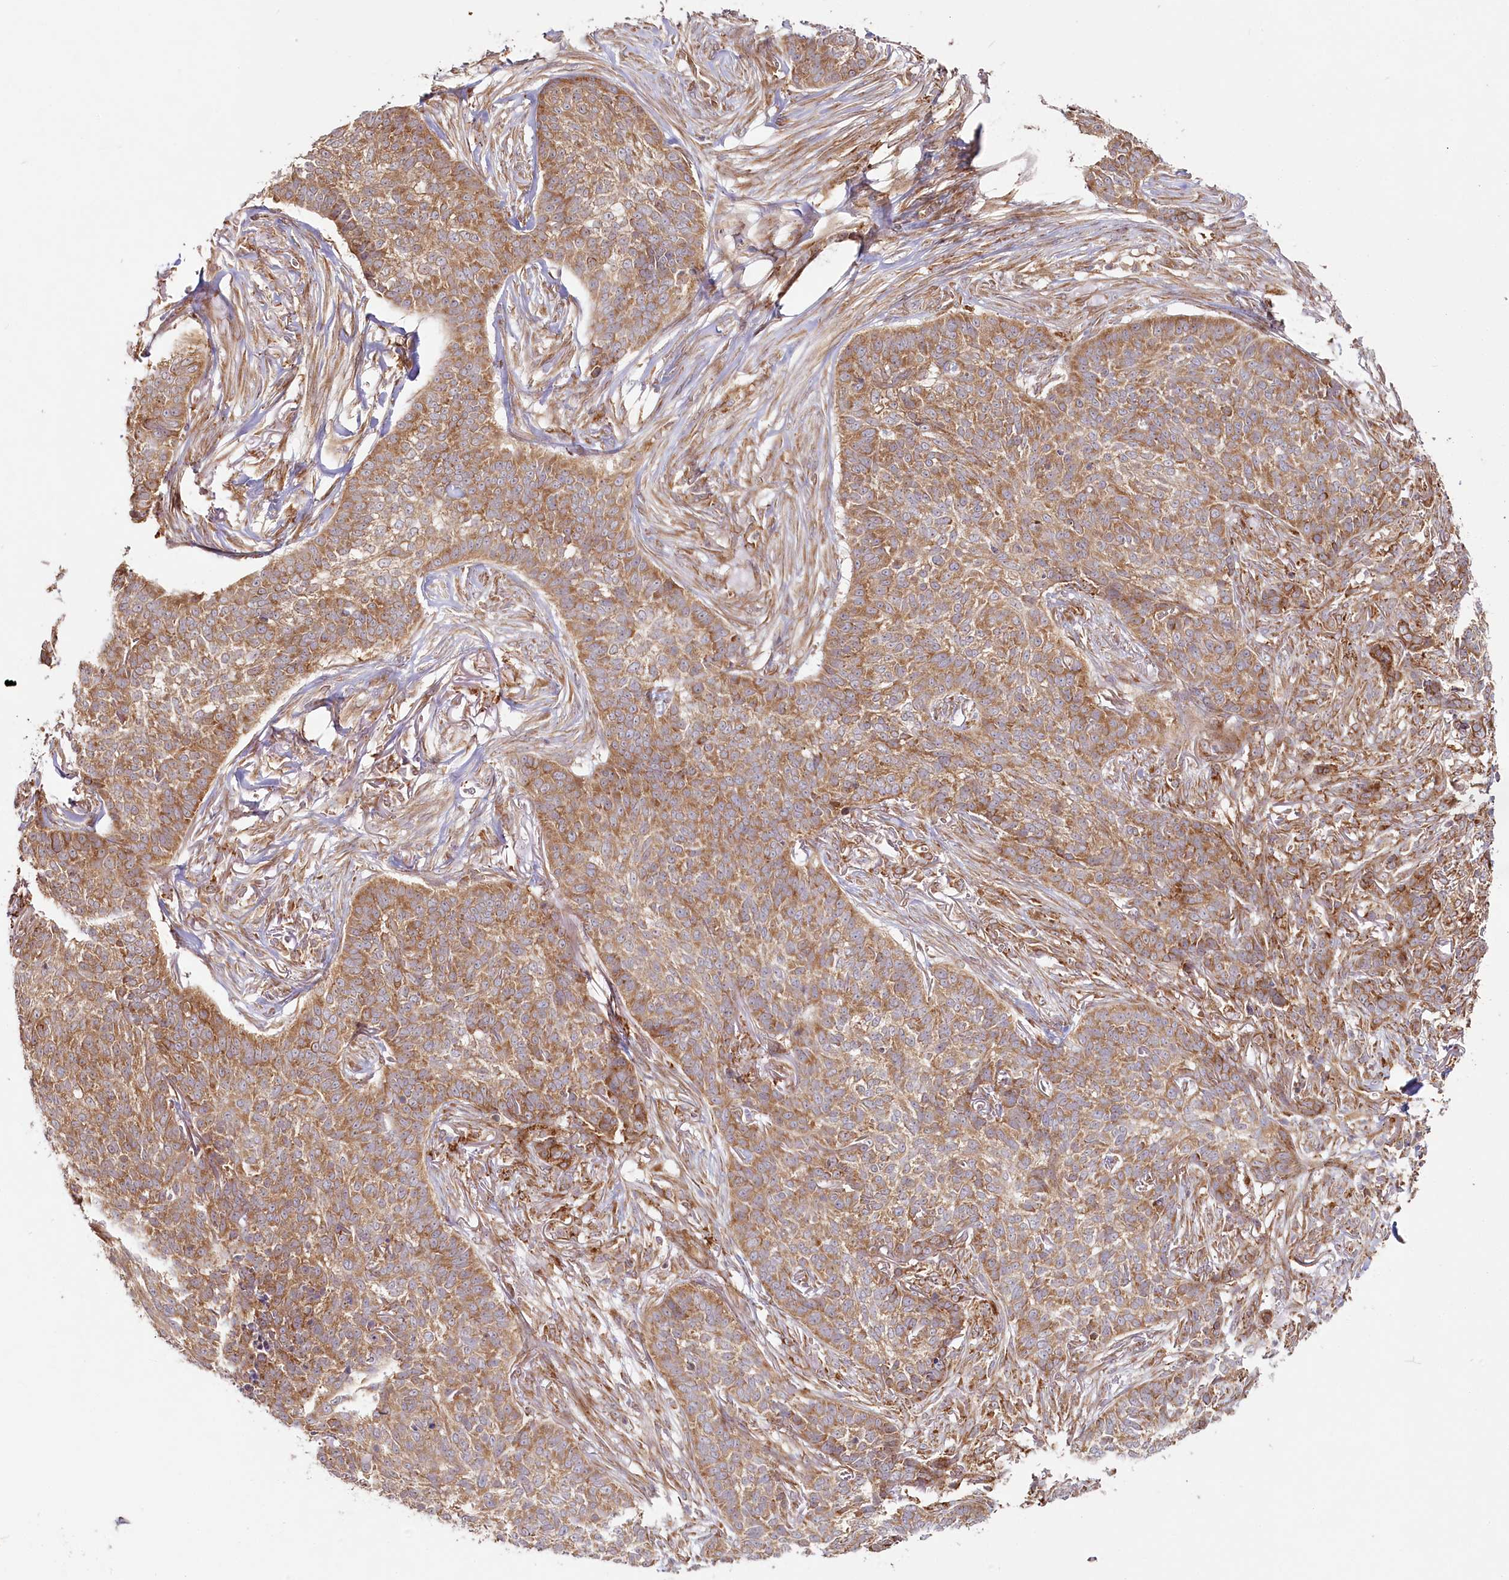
{"staining": {"intensity": "moderate", "quantity": ">75%", "location": "cytoplasmic/membranous"}, "tissue": "skin cancer", "cell_type": "Tumor cells", "image_type": "cancer", "snomed": [{"axis": "morphology", "description": "Basal cell carcinoma"}, {"axis": "topography", "description": "Skin"}], "caption": "Protein expression analysis of human skin basal cell carcinoma reveals moderate cytoplasmic/membranous staining in approximately >75% of tumor cells.", "gene": "OTUD4", "patient": {"sex": "male", "age": 85}}